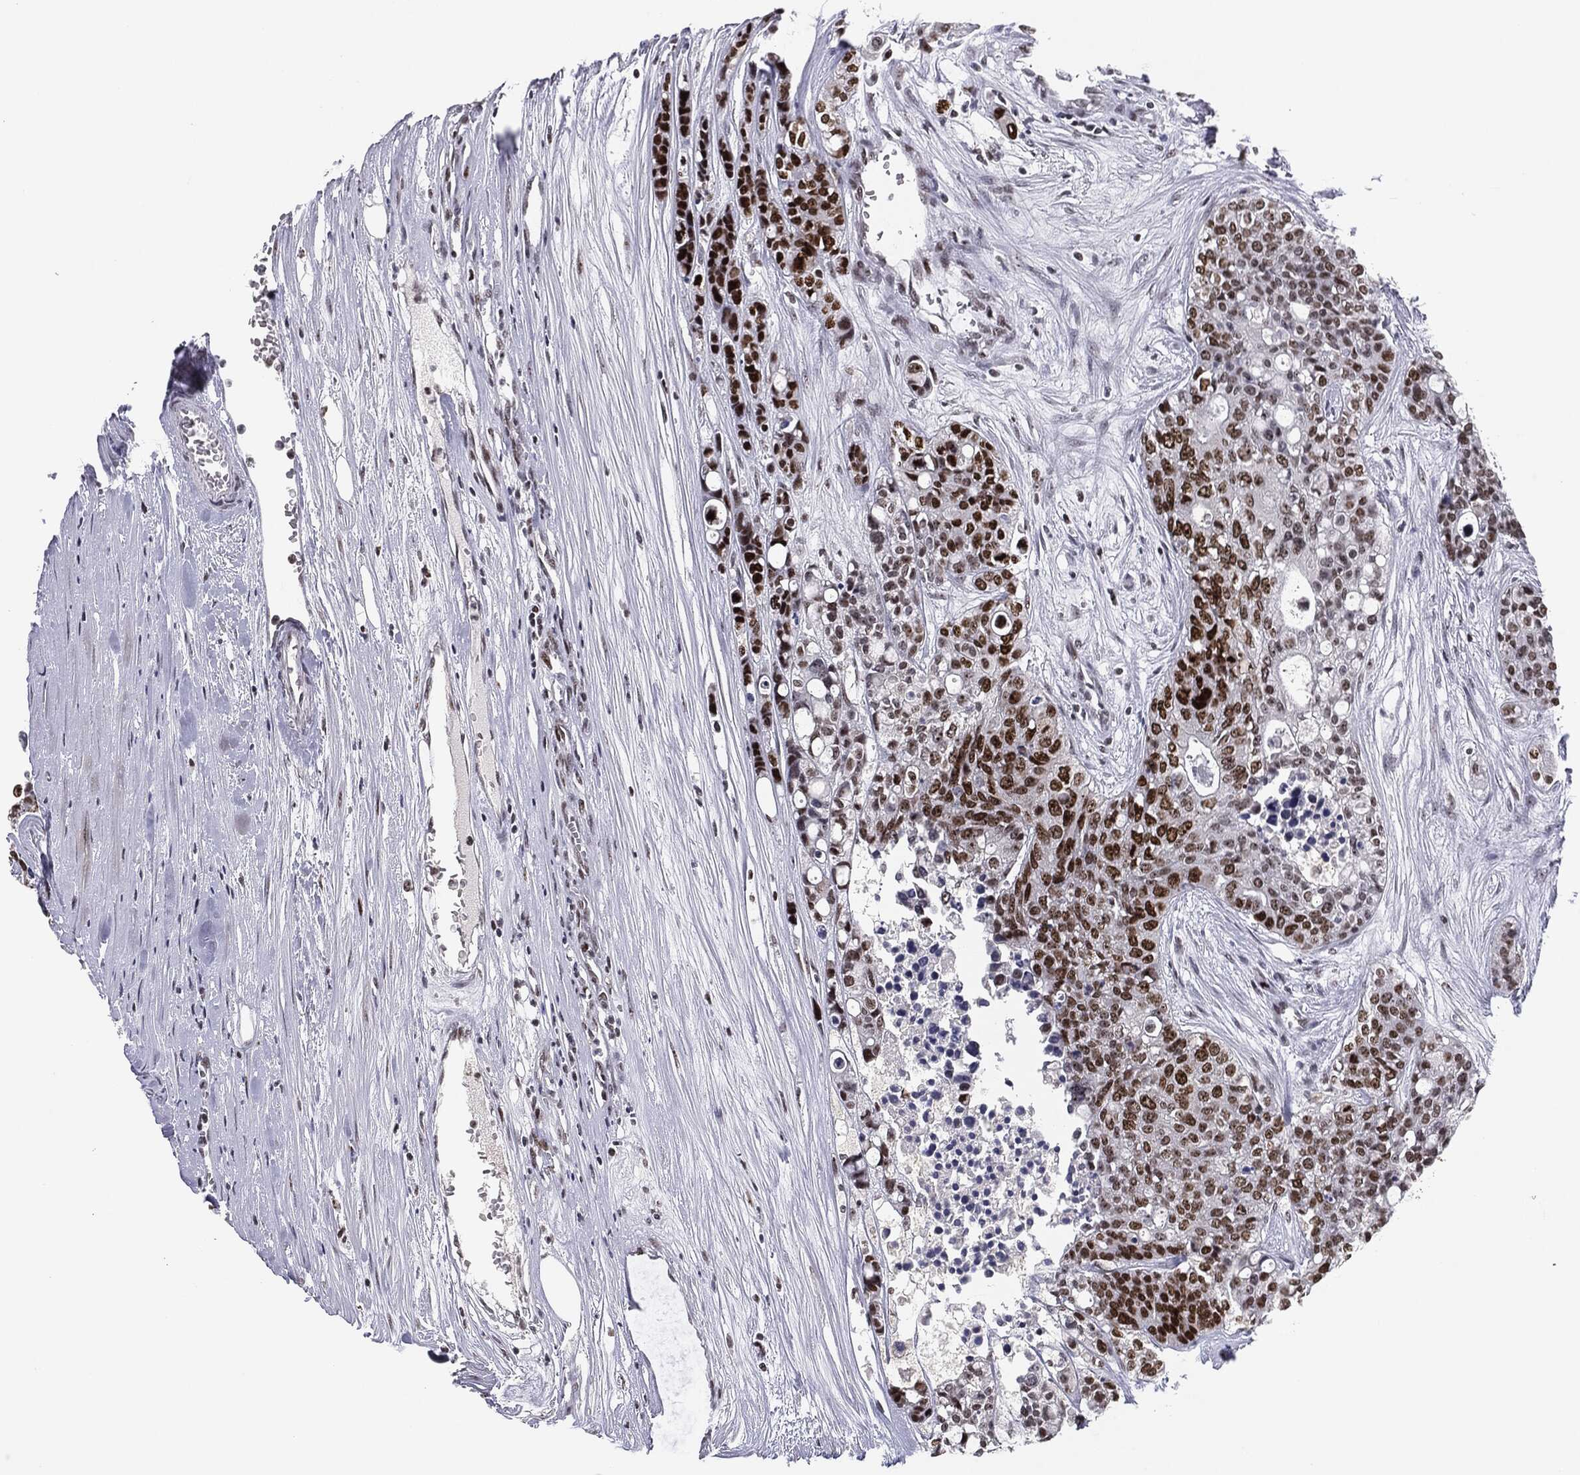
{"staining": {"intensity": "strong", "quantity": ">75%", "location": "nuclear"}, "tissue": "carcinoid", "cell_type": "Tumor cells", "image_type": "cancer", "snomed": [{"axis": "morphology", "description": "Carcinoid, malignant, NOS"}, {"axis": "topography", "description": "Colon"}], "caption": "This photomicrograph shows malignant carcinoid stained with immunohistochemistry (IHC) to label a protein in brown. The nuclear of tumor cells show strong positivity for the protein. Nuclei are counter-stained blue.", "gene": "MDC1", "patient": {"sex": "male", "age": 81}}